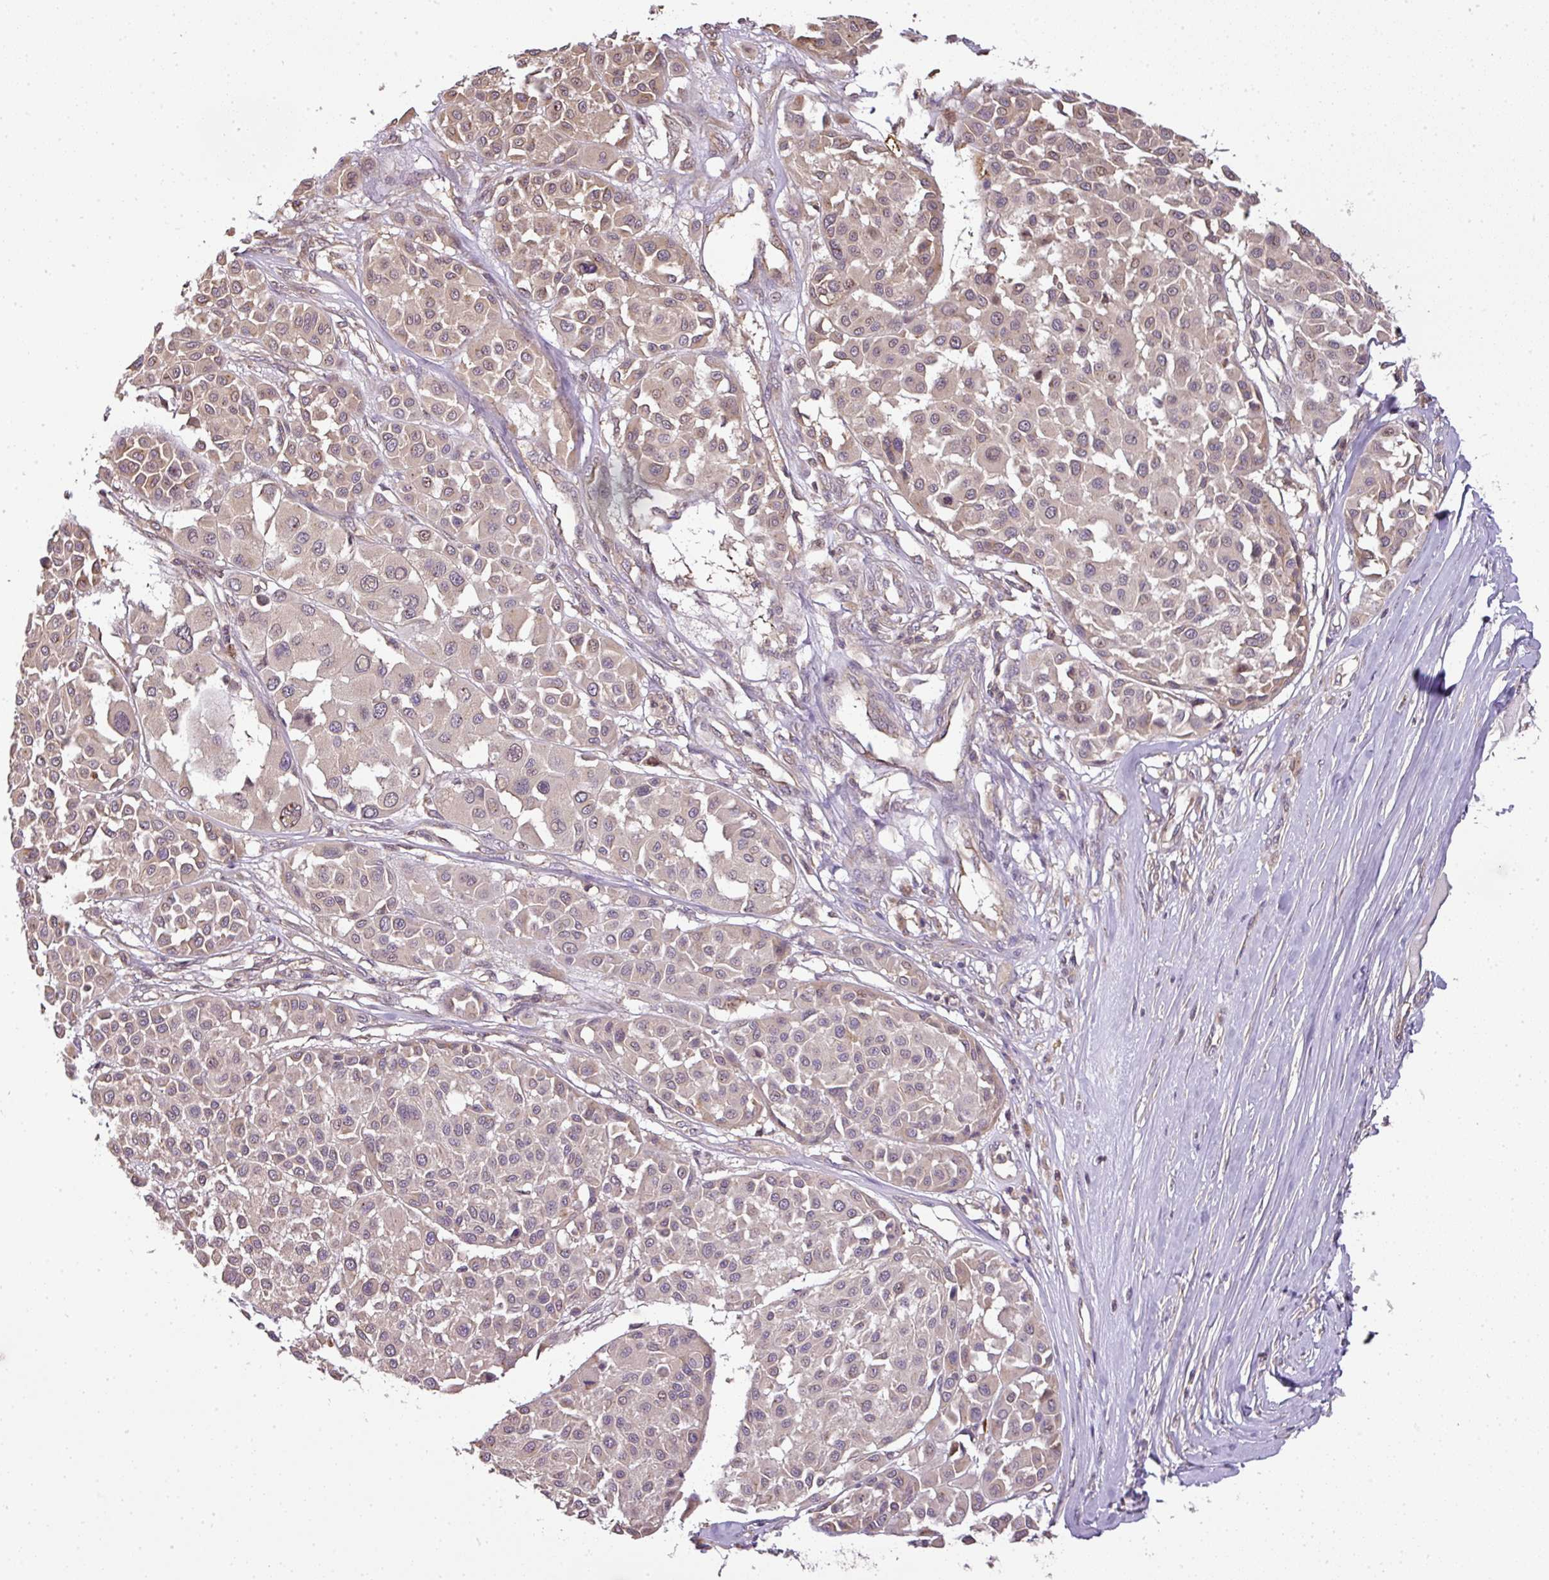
{"staining": {"intensity": "weak", "quantity": "<25%", "location": "cytoplasmic/membranous"}, "tissue": "melanoma", "cell_type": "Tumor cells", "image_type": "cancer", "snomed": [{"axis": "morphology", "description": "Malignant melanoma, Metastatic site"}, {"axis": "topography", "description": "Soft tissue"}], "caption": "This is an immunohistochemistry (IHC) photomicrograph of melanoma. There is no expression in tumor cells.", "gene": "TCL1B", "patient": {"sex": "male", "age": 41}}